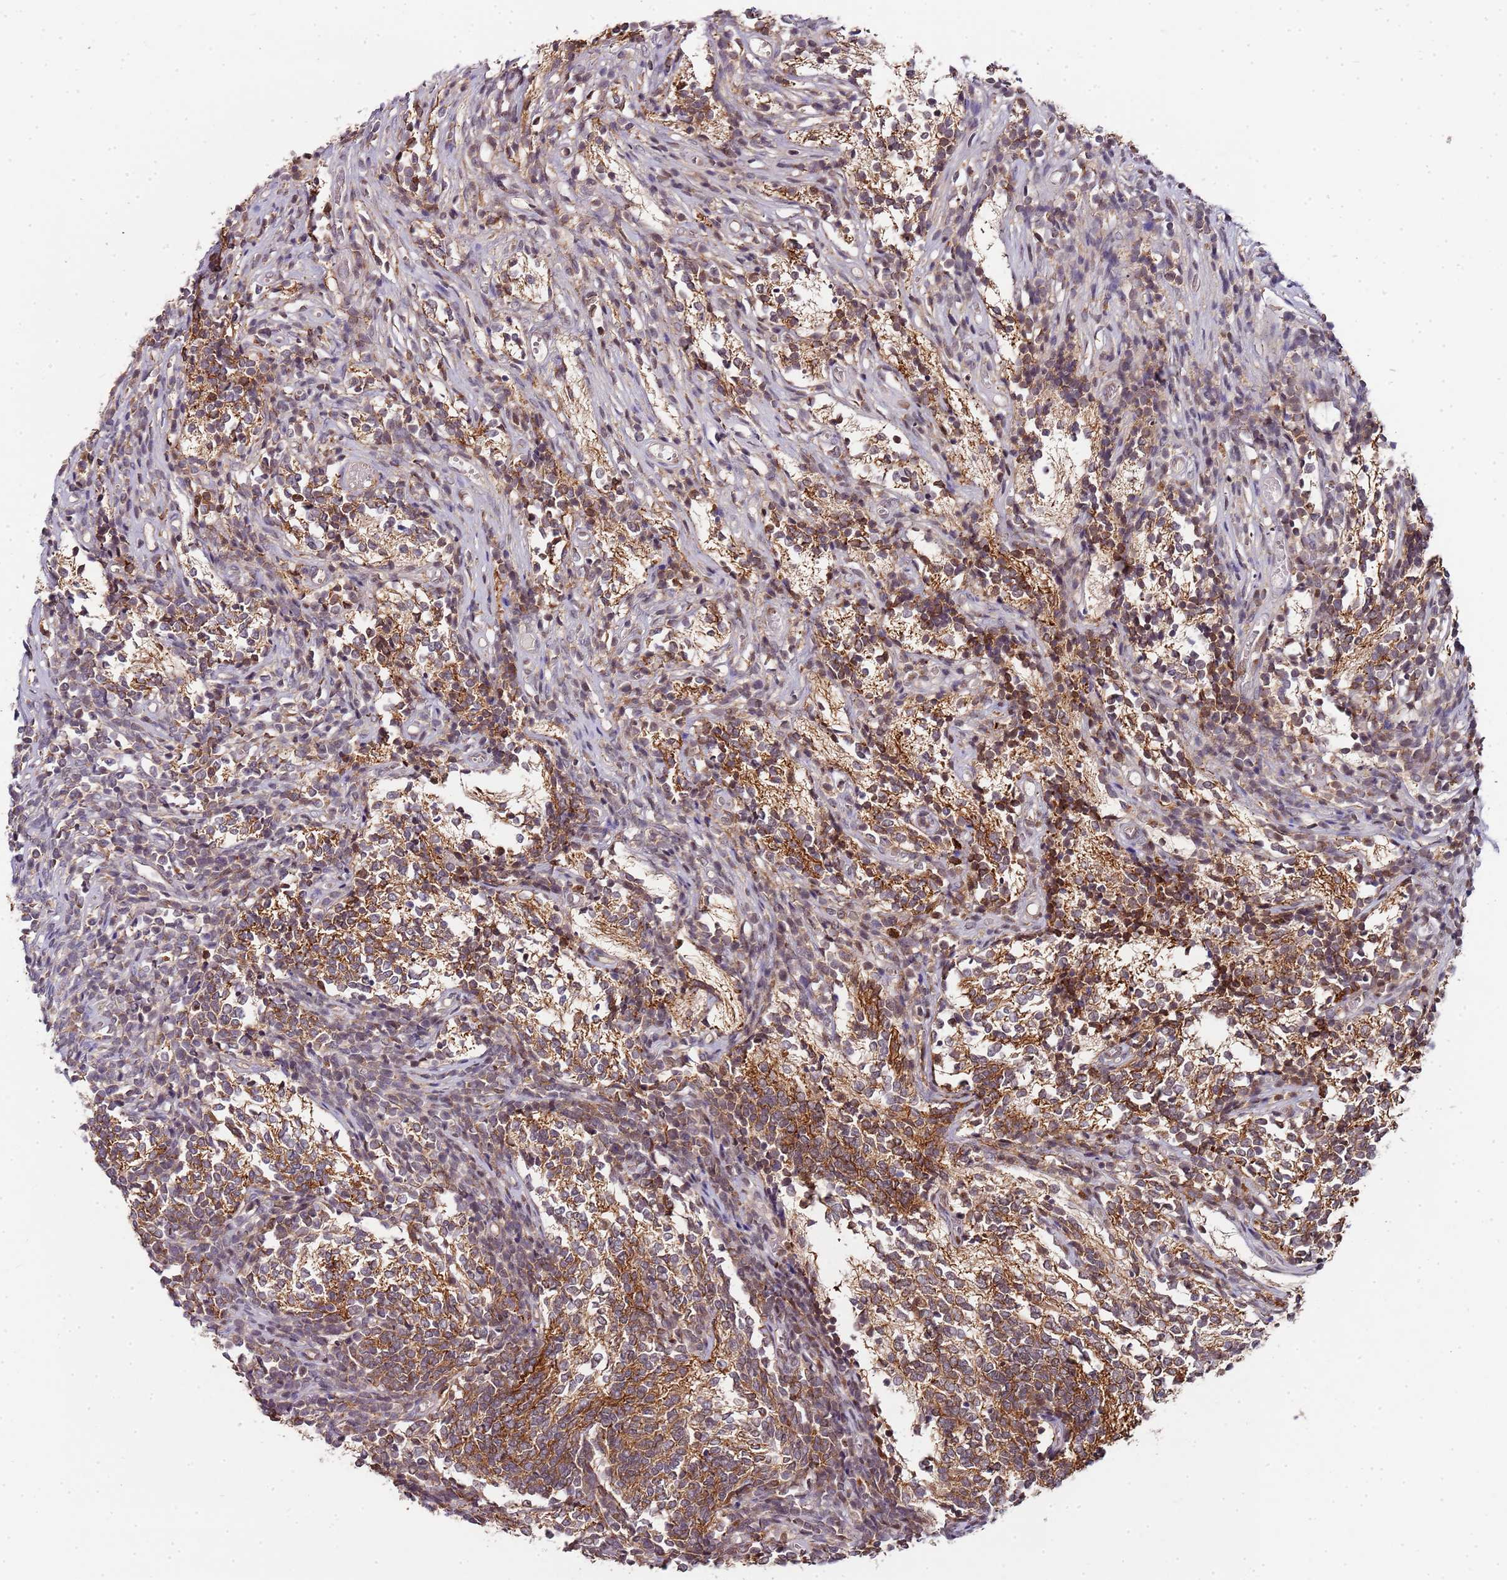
{"staining": {"intensity": "moderate", "quantity": ">75%", "location": "cytoplasmic/membranous"}, "tissue": "glioma", "cell_type": "Tumor cells", "image_type": "cancer", "snomed": [{"axis": "morphology", "description": "Glioma, malignant, Low grade"}, {"axis": "topography", "description": "Brain"}], "caption": "About >75% of tumor cells in human glioma exhibit moderate cytoplasmic/membranous protein positivity as visualized by brown immunohistochemical staining.", "gene": "EDC3", "patient": {"sex": "female", "age": 1}}